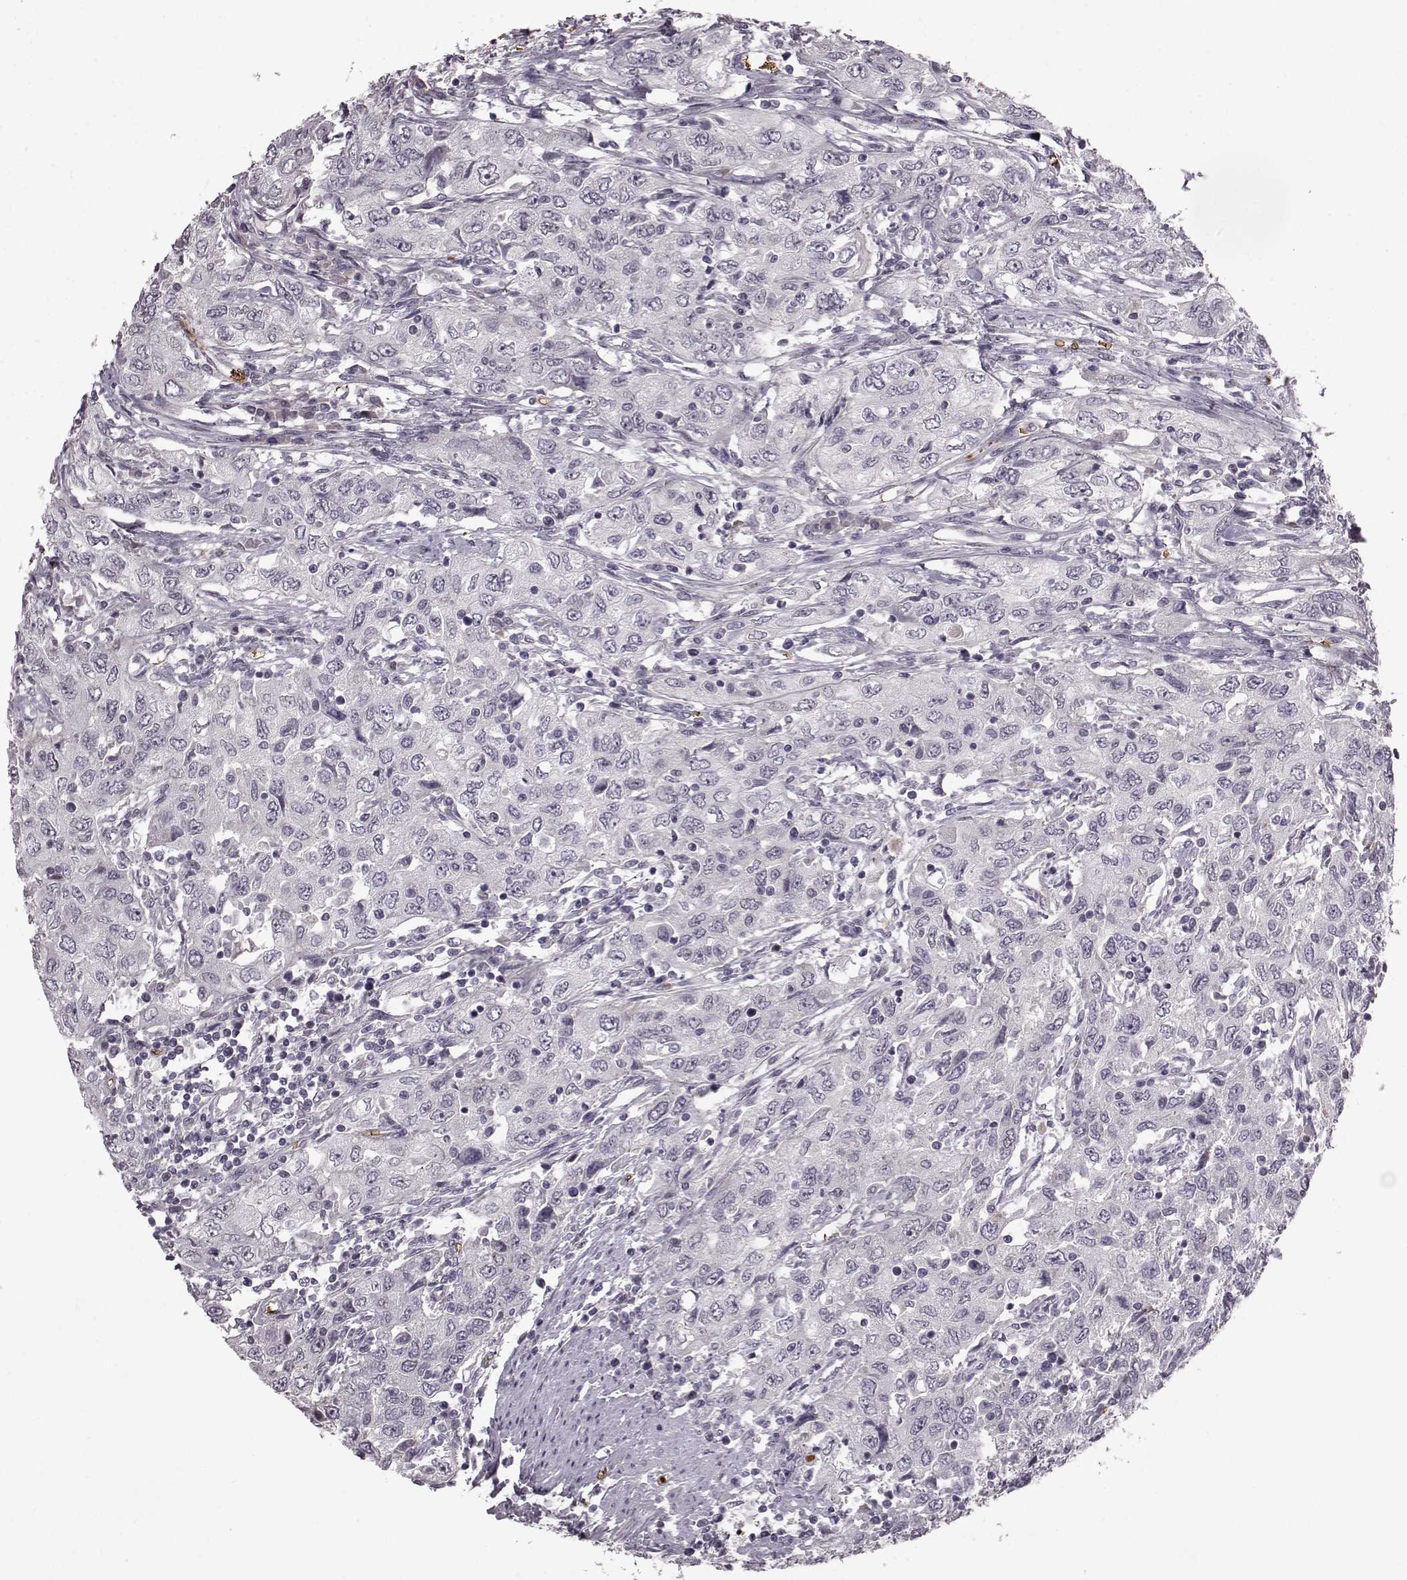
{"staining": {"intensity": "negative", "quantity": "none", "location": "none"}, "tissue": "urothelial cancer", "cell_type": "Tumor cells", "image_type": "cancer", "snomed": [{"axis": "morphology", "description": "Urothelial carcinoma, High grade"}, {"axis": "topography", "description": "Urinary bladder"}], "caption": "Protein analysis of urothelial carcinoma (high-grade) exhibits no significant positivity in tumor cells.", "gene": "PROP1", "patient": {"sex": "male", "age": 76}}